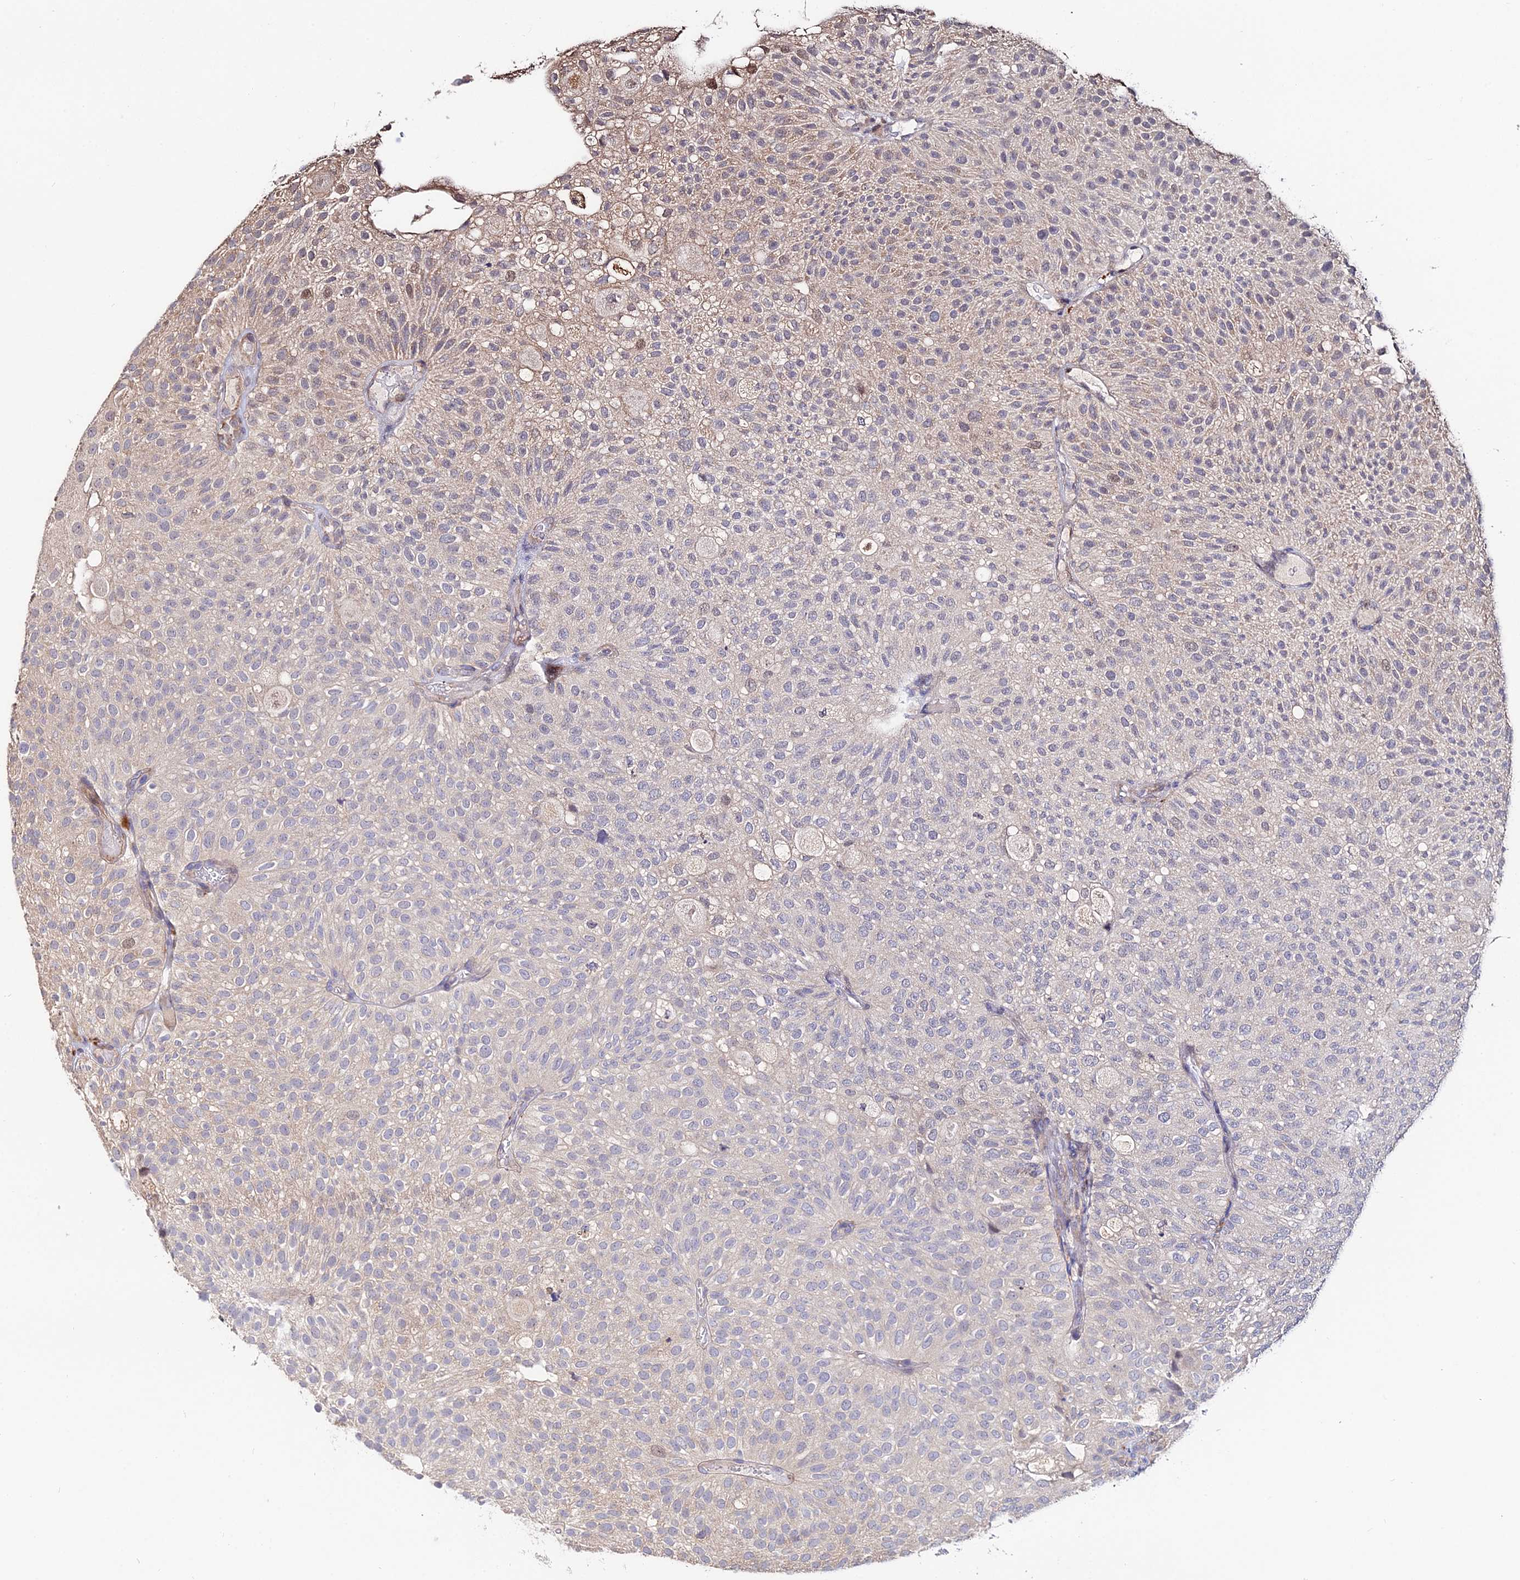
{"staining": {"intensity": "weak", "quantity": "<25%", "location": "cytoplasmic/membranous"}, "tissue": "urothelial cancer", "cell_type": "Tumor cells", "image_type": "cancer", "snomed": [{"axis": "morphology", "description": "Urothelial carcinoma, Low grade"}, {"axis": "topography", "description": "Urinary bladder"}], "caption": "The micrograph displays no significant staining in tumor cells of urothelial carcinoma (low-grade).", "gene": "ACTR5", "patient": {"sex": "male", "age": 78}}